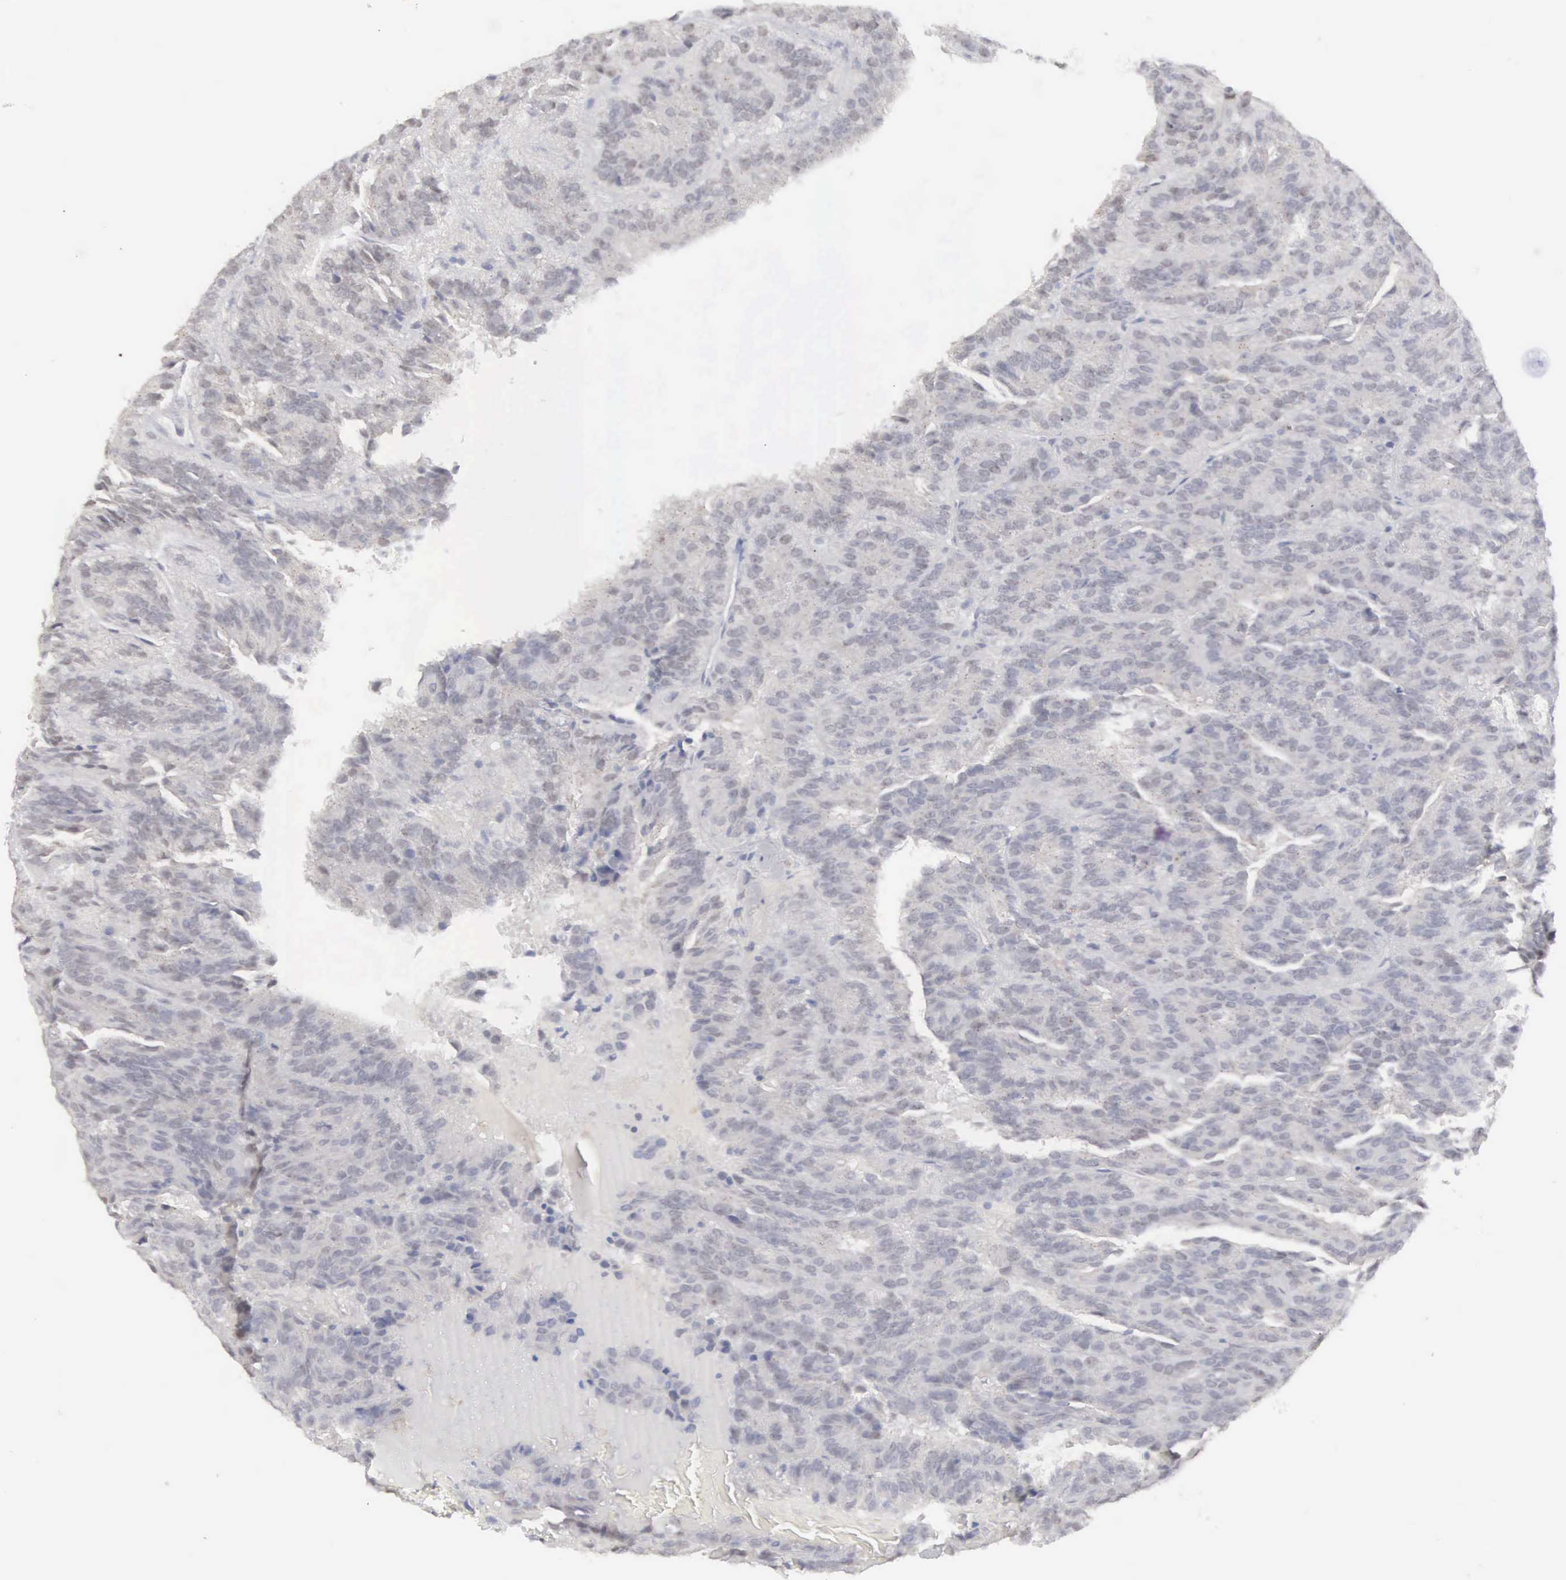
{"staining": {"intensity": "negative", "quantity": "none", "location": "none"}, "tissue": "renal cancer", "cell_type": "Tumor cells", "image_type": "cancer", "snomed": [{"axis": "morphology", "description": "Adenocarcinoma, NOS"}, {"axis": "topography", "description": "Kidney"}], "caption": "Immunohistochemistry of renal adenocarcinoma exhibits no staining in tumor cells.", "gene": "MNAT1", "patient": {"sex": "male", "age": 46}}